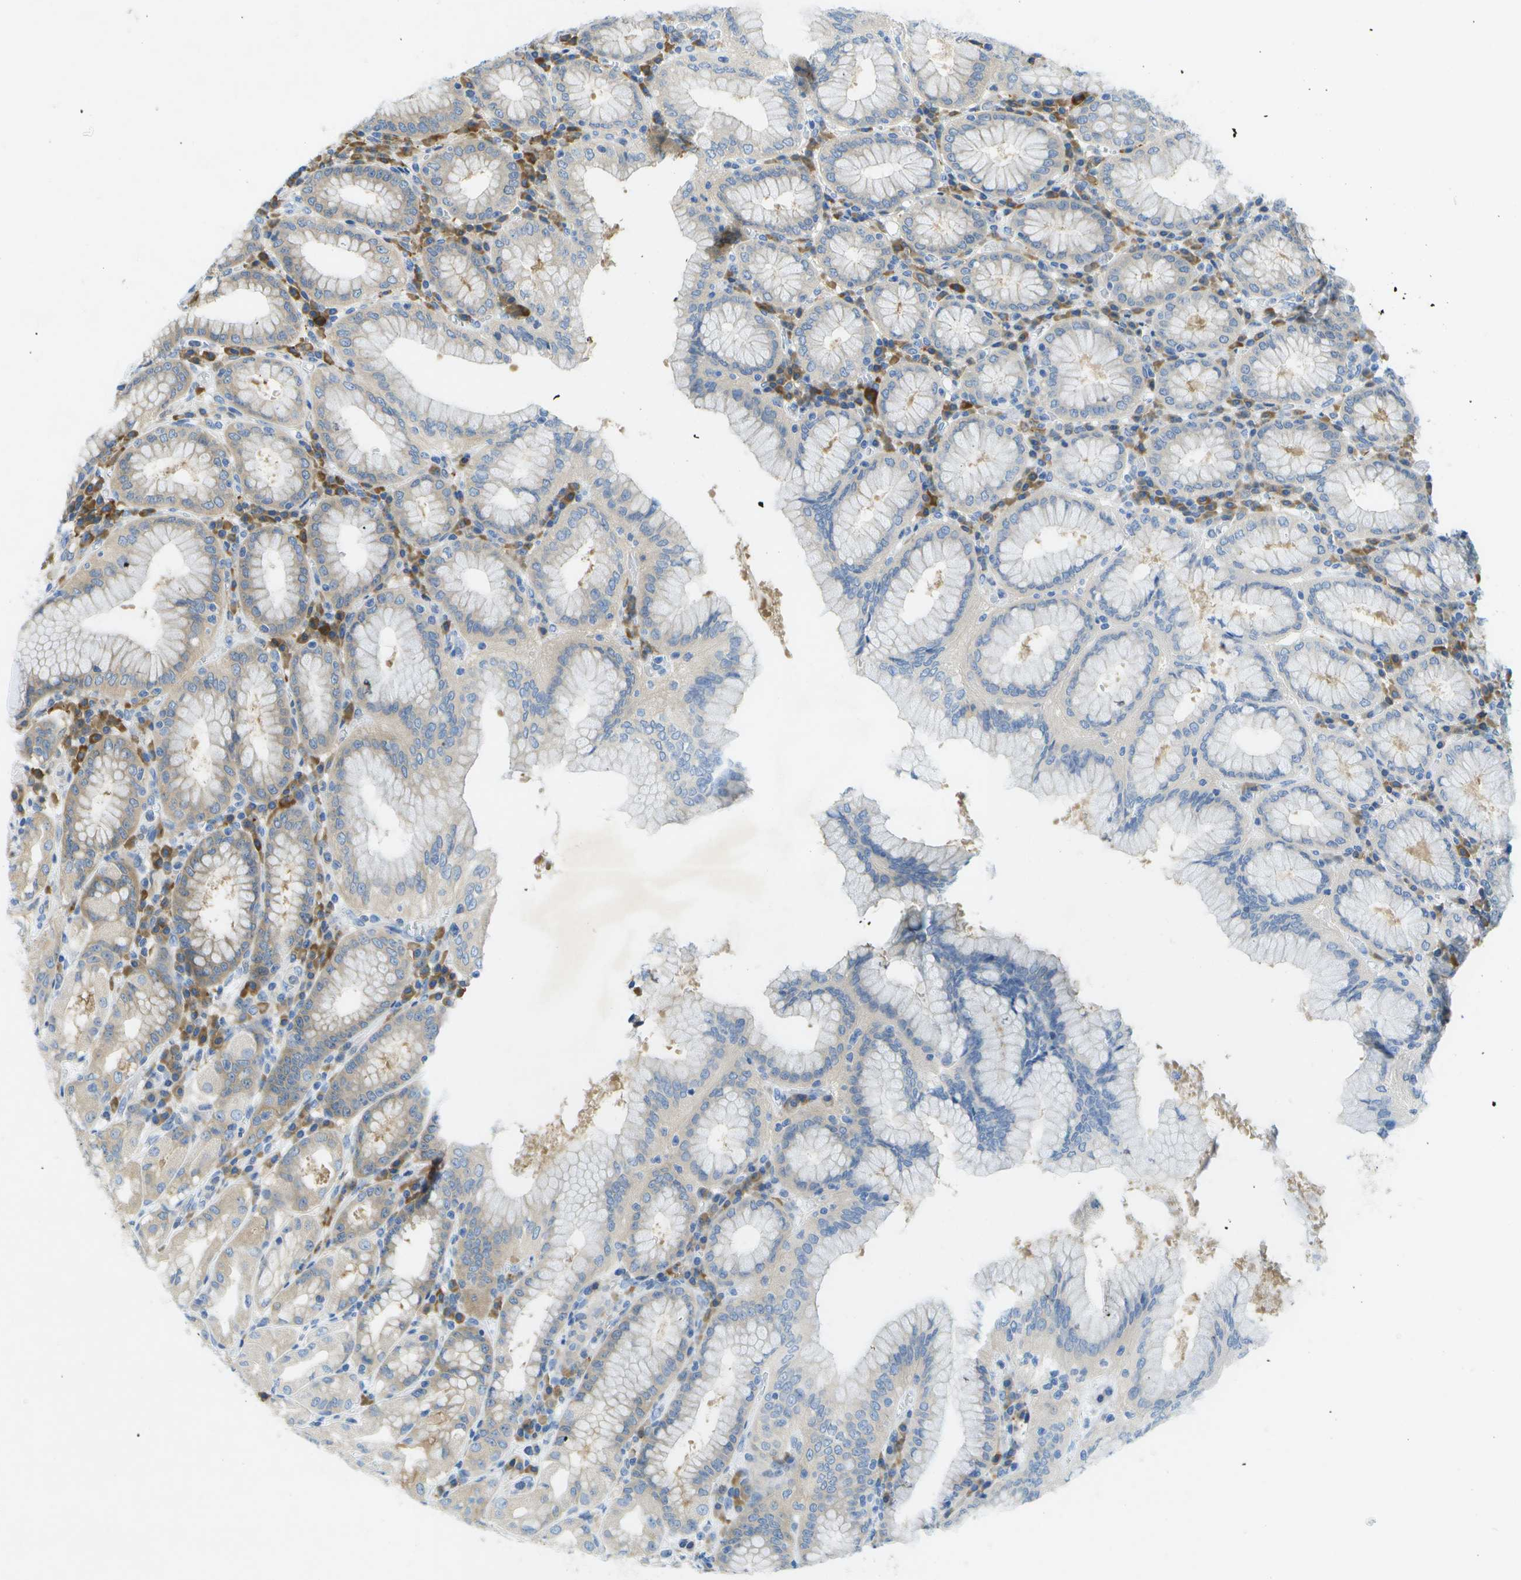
{"staining": {"intensity": "weak", "quantity": "25%-75%", "location": "cytoplasmic/membranous"}, "tissue": "stomach", "cell_type": "Glandular cells", "image_type": "normal", "snomed": [{"axis": "morphology", "description": "Normal tissue, NOS"}, {"axis": "topography", "description": "Stomach"}, {"axis": "topography", "description": "Stomach, lower"}], "caption": "IHC (DAB) staining of benign human stomach reveals weak cytoplasmic/membranous protein staining in approximately 25%-75% of glandular cells. The staining is performed using DAB (3,3'-diaminobenzidine) brown chromogen to label protein expression. The nuclei are counter-stained blue using hematoxylin.", "gene": "WNK2", "patient": {"sex": "female", "age": 56}}